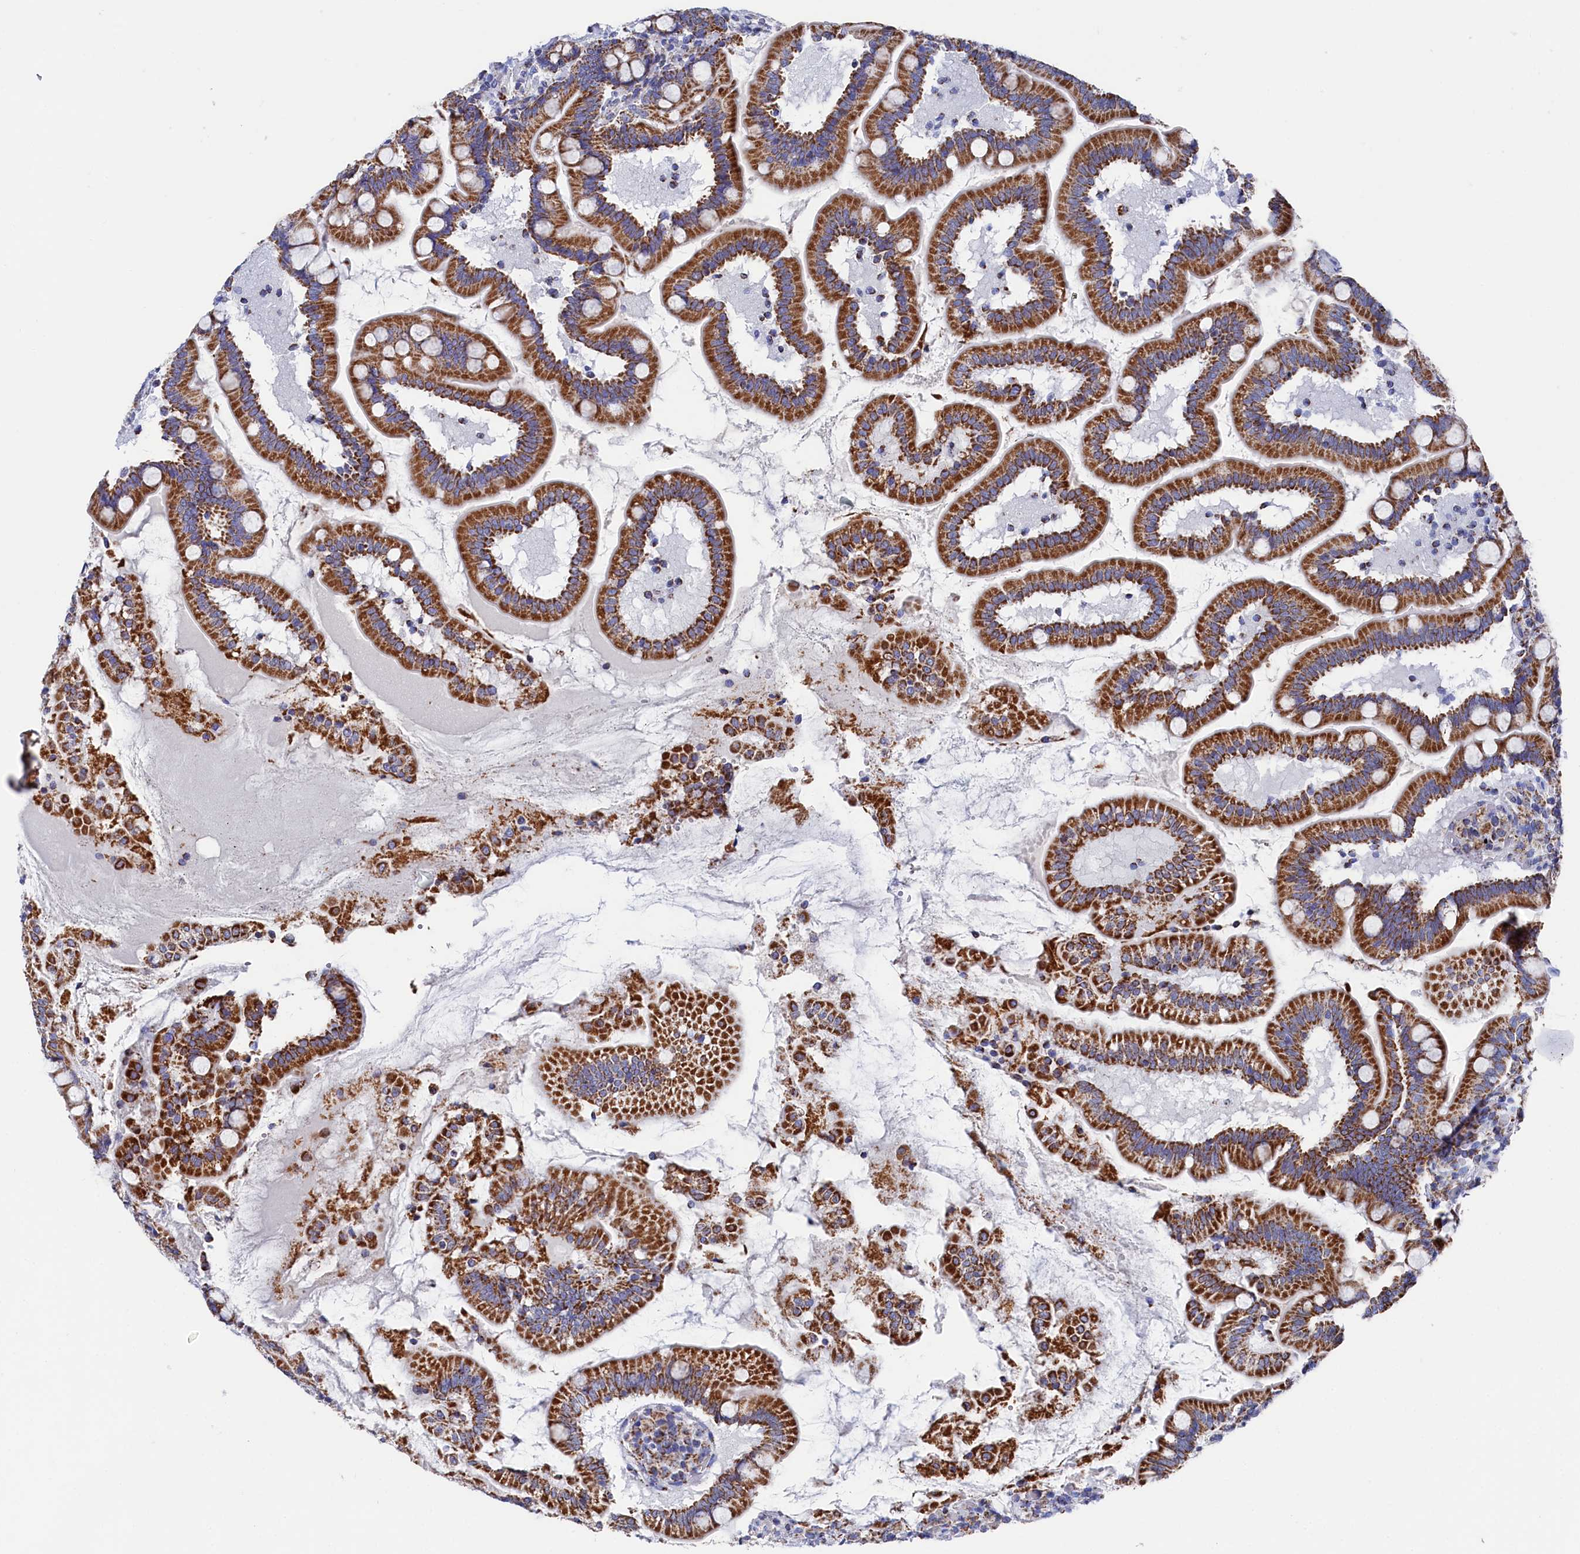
{"staining": {"intensity": "strong", "quantity": ">75%", "location": "cytoplasmic/membranous"}, "tissue": "small intestine", "cell_type": "Glandular cells", "image_type": "normal", "snomed": [{"axis": "morphology", "description": "Normal tissue, NOS"}, {"axis": "topography", "description": "Small intestine"}], "caption": "IHC (DAB (3,3'-diaminobenzidine)) staining of benign human small intestine reveals strong cytoplasmic/membranous protein expression in approximately >75% of glandular cells.", "gene": "MMAB", "patient": {"sex": "female", "age": 64}}